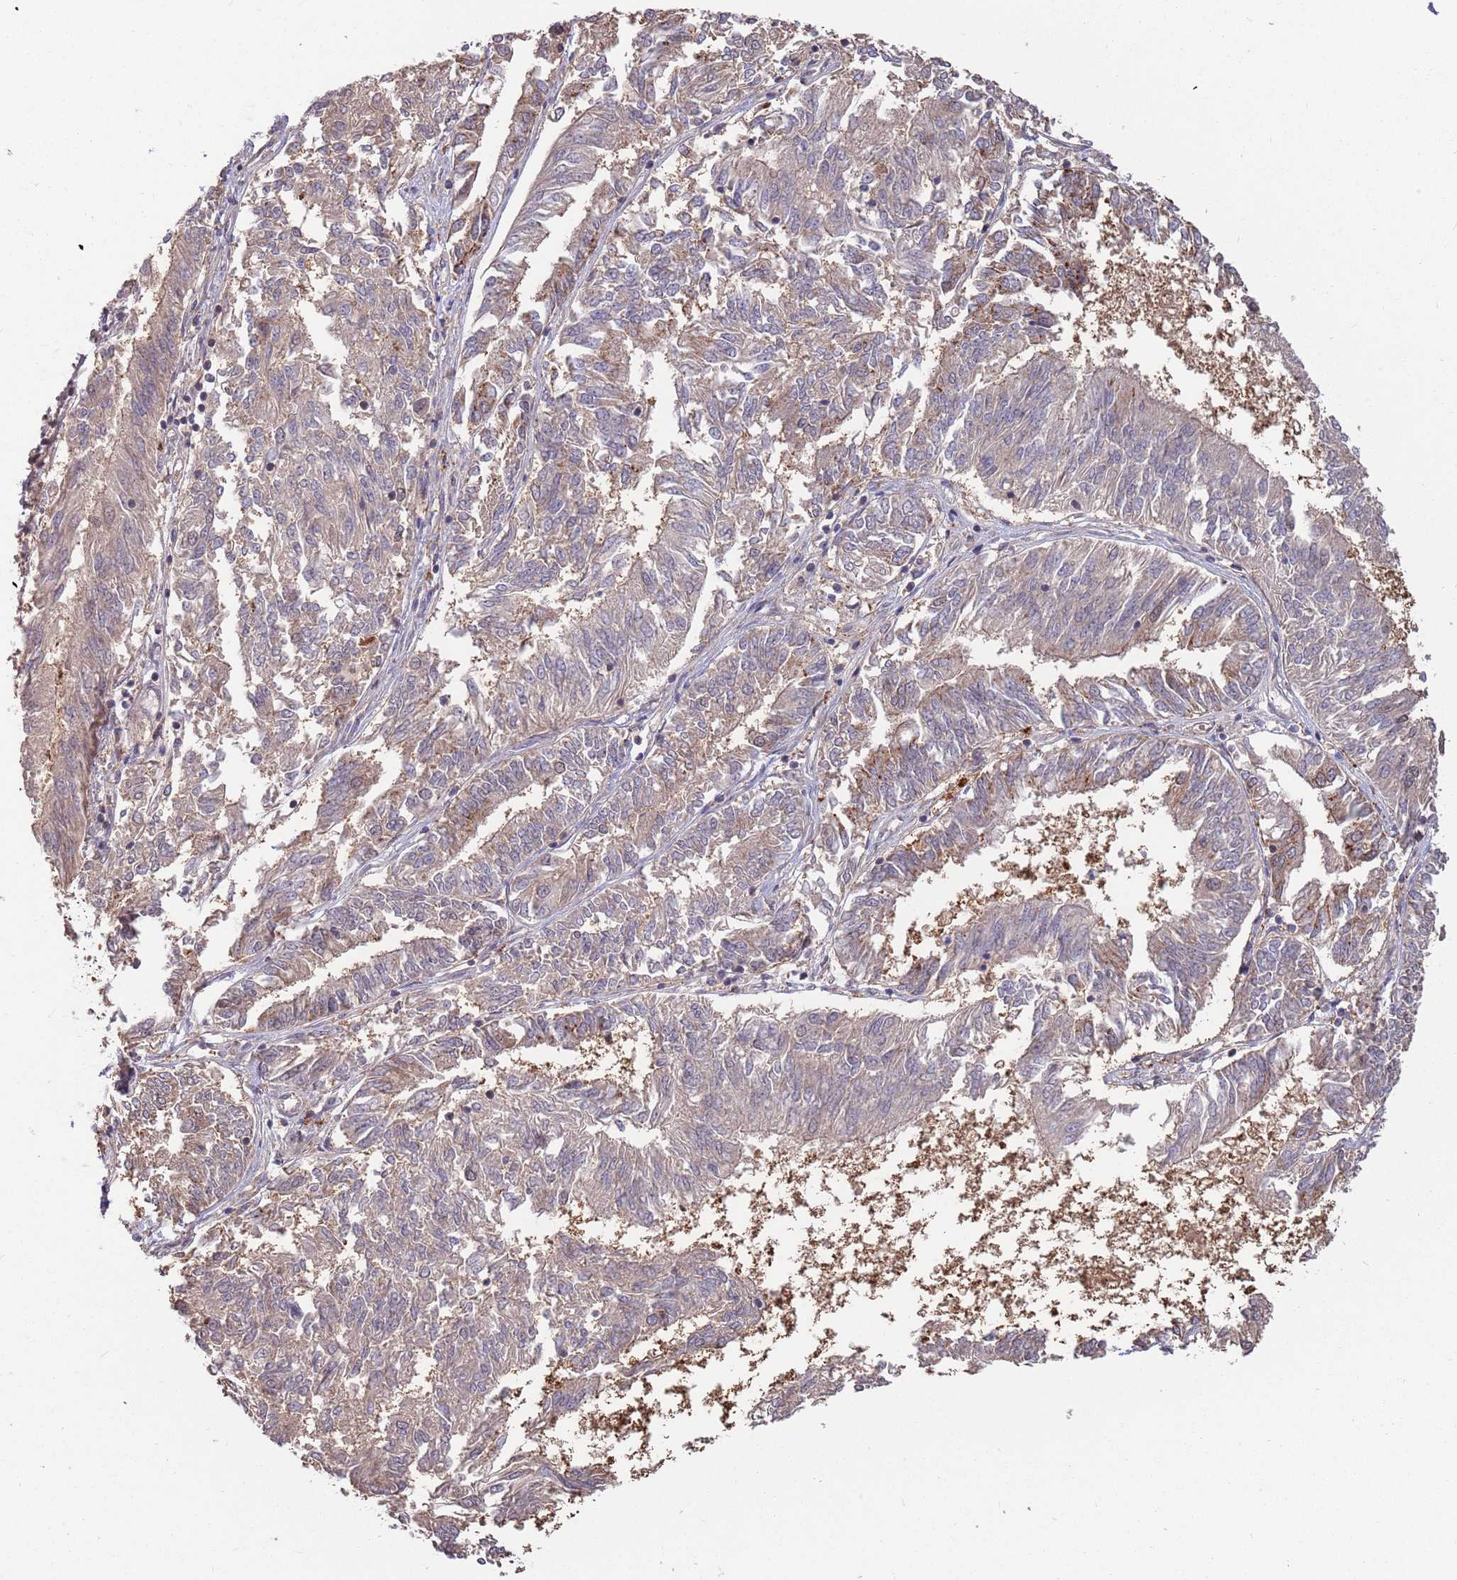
{"staining": {"intensity": "weak", "quantity": "25%-75%", "location": "cytoplasmic/membranous"}, "tissue": "endometrial cancer", "cell_type": "Tumor cells", "image_type": "cancer", "snomed": [{"axis": "morphology", "description": "Adenocarcinoma, NOS"}, {"axis": "topography", "description": "Endometrium"}], "caption": "Tumor cells show weak cytoplasmic/membranous staining in approximately 25%-75% of cells in endometrial cancer. (DAB = brown stain, brightfield microscopy at high magnification).", "gene": "SALL1", "patient": {"sex": "female", "age": 58}}